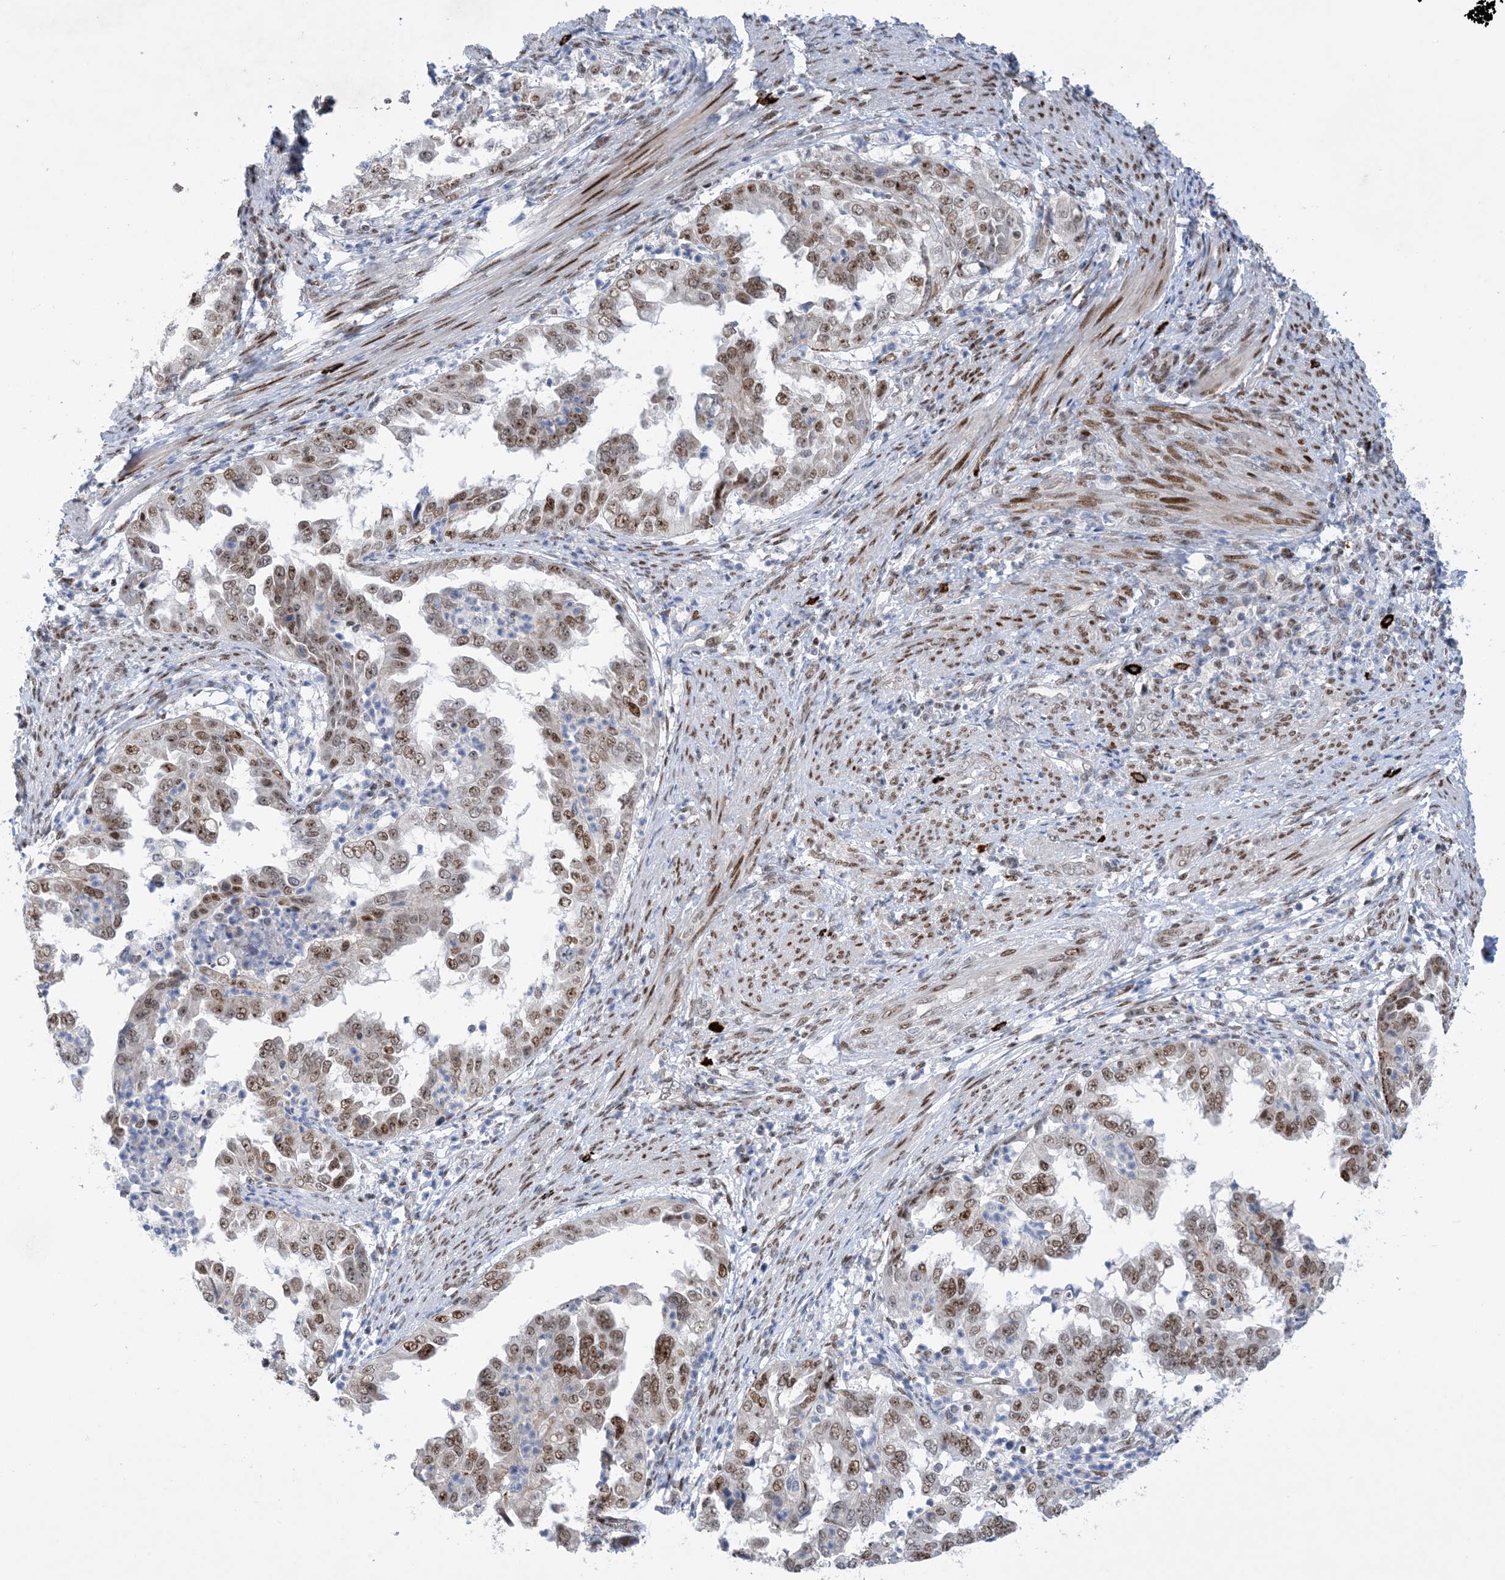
{"staining": {"intensity": "moderate", "quantity": ">75%", "location": "nuclear"}, "tissue": "endometrial cancer", "cell_type": "Tumor cells", "image_type": "cancer", "snomed": [{"axis": "morphology", "description": "Adenocarcinoma, NOS"}, {"axis": "topography", "description": "Endometrium"}], "caption": "A high-resolution histopathology image shows immunohistochemistry staining of endometrial cancer, which reveals moderate nuclear positivity in approximately >75% of tumor cells.", "gene": "TSPYL1", "patient": {"sex": "female", "age": 85}}